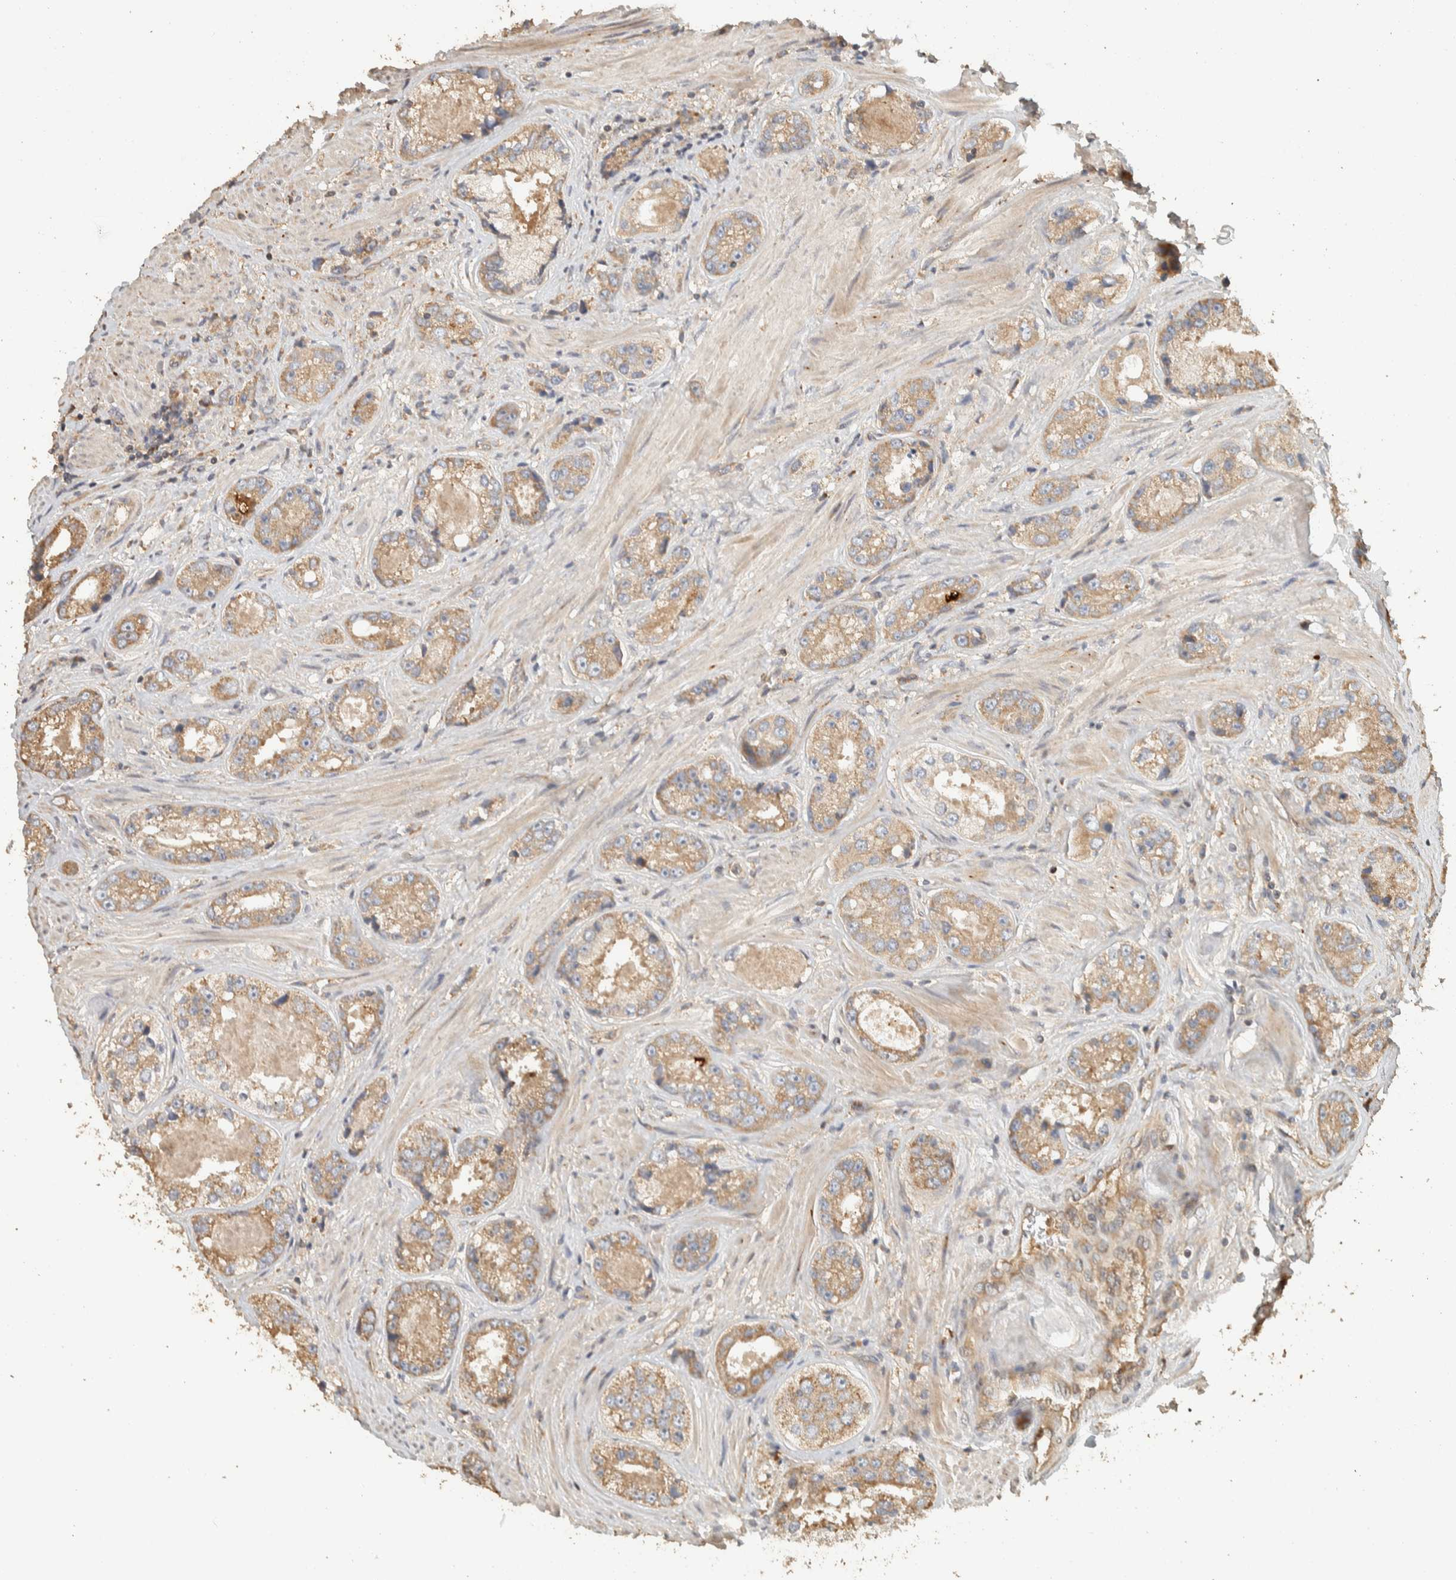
{"staining": {"intensity": "moderate", "quantity": "25%-75%", "location": "cytoplasmic/membranous"}, "tissue": "prostate cancer", "cell_type": "Tumor cells", "image_type": "cancer", "snomed": [{"axis": "morphology", "description": "Adenocarcinoma, High grade"}, {"axis": "topography", "description": "Prostate"}], "caption": "Protein expression analysis of prostate cancer displays moderate cytoplasmic/membranous expression in approximately 25%-75% of tumor cells.", "gene": "EXOC7", "patient": {"sex": "male", "age": 61}}